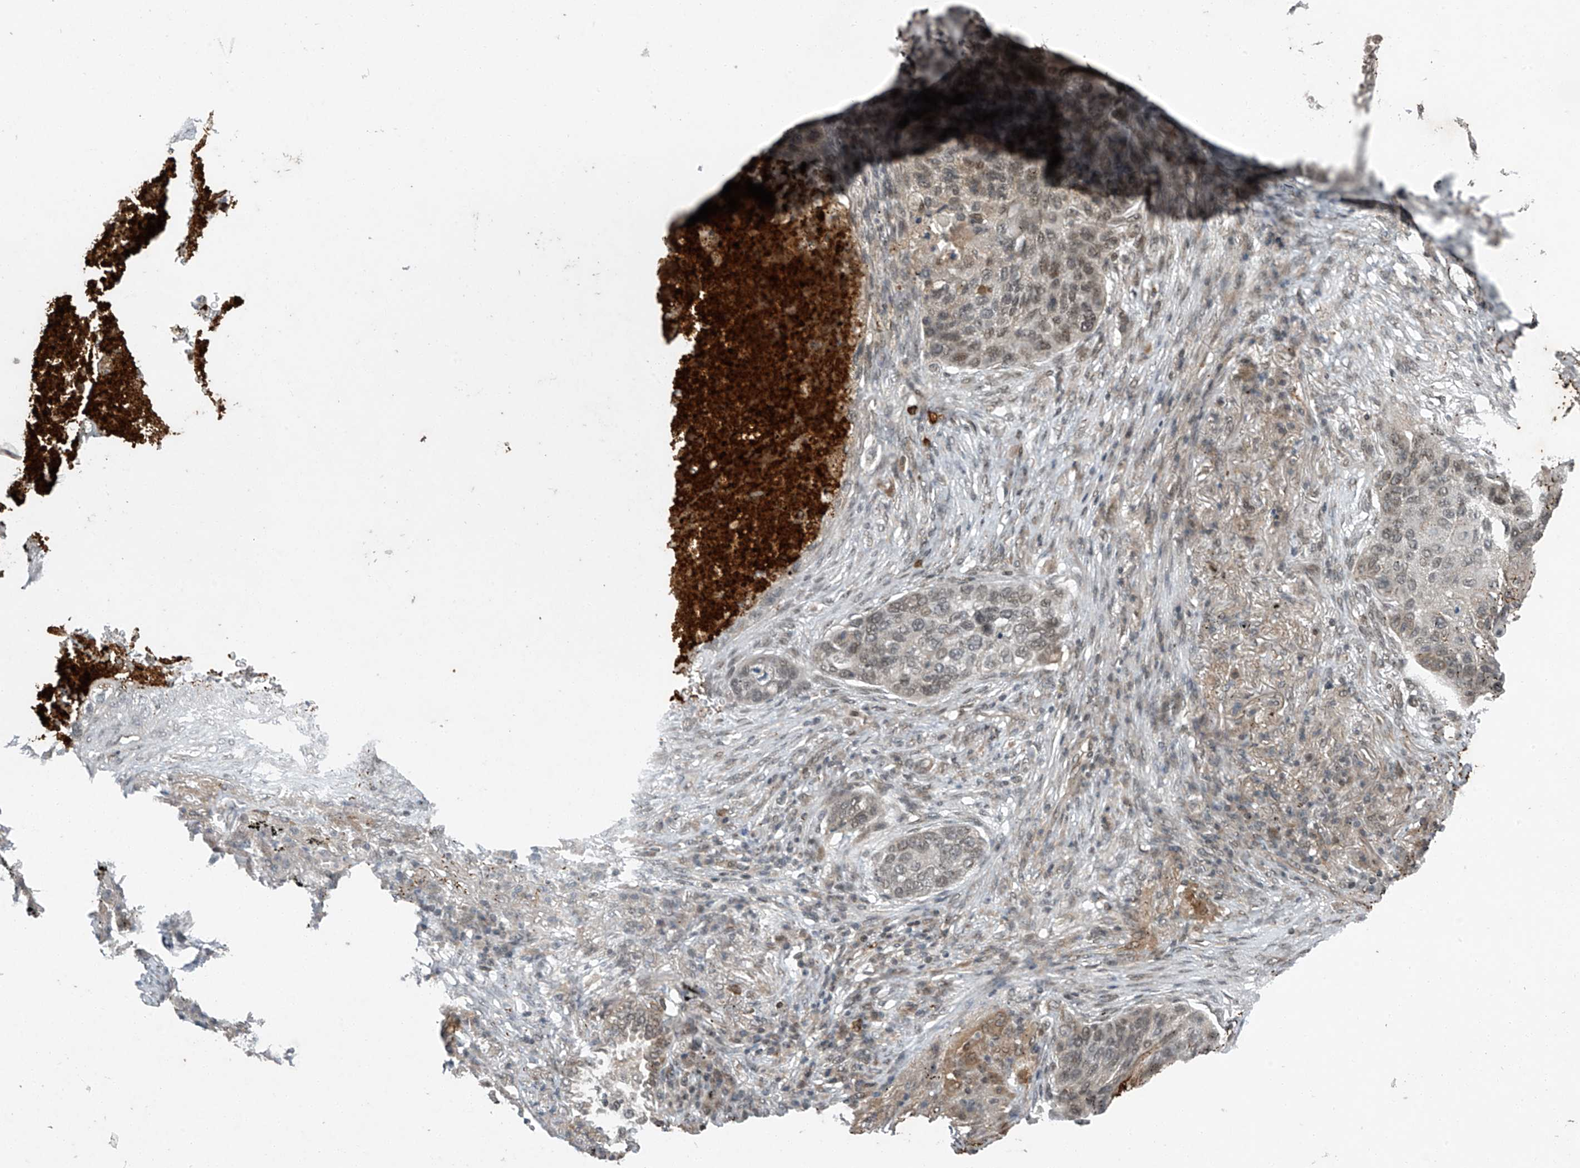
{"staining": {"intensity": "weak", "quantity": "25%-75%", "location": "nuclear"}, "tissue": "lung cancer", "cell_type": "Tumor cells", "image_type": "cancer", "snomed": [{"axis": "morphology", "description": "Squamous cell carcinoma, NOS"}, {"axis": "topography", "description": "Lung"}], "caption": "Tumor cells show low levels of weak nuclear expression in approximately 25%-75% of cells in squamous cell carcinoma (lung).", "gene": "TAF8", "patient": {"sex": "female", "age": 63}}